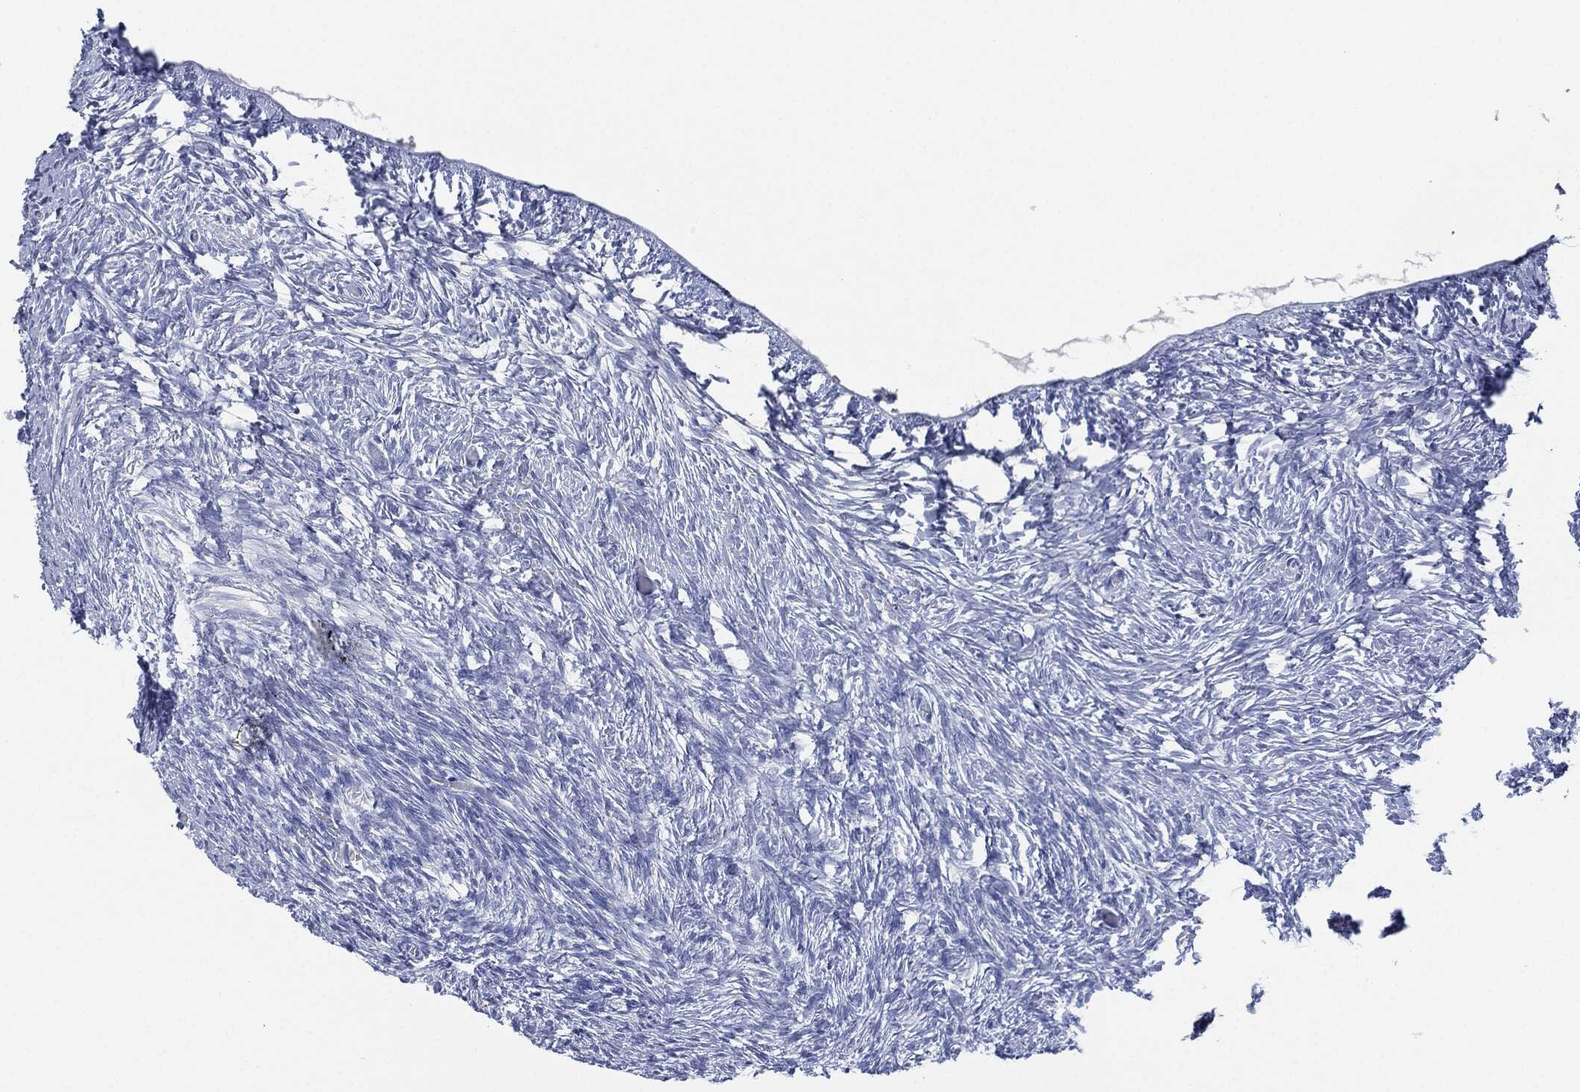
{"staining": {"intensity": "negative", "quantity": "none", "location": "none"}, "tissue": "ovary", "cell_type": "Follicle cells", "image_type": "normal", "snomed": [{"axis": "morphology", "description": "Normal tissue, NOS"}, {"axis": "topography", "description": "Ovary"}], "caption": "Immunohistochemistry histopathology image of normal ovary stained for a protein (brown), which demonstrates no expression in follicle cells.", "gene": "MUC16", "patient": {"sex": "female", "age": 39}}